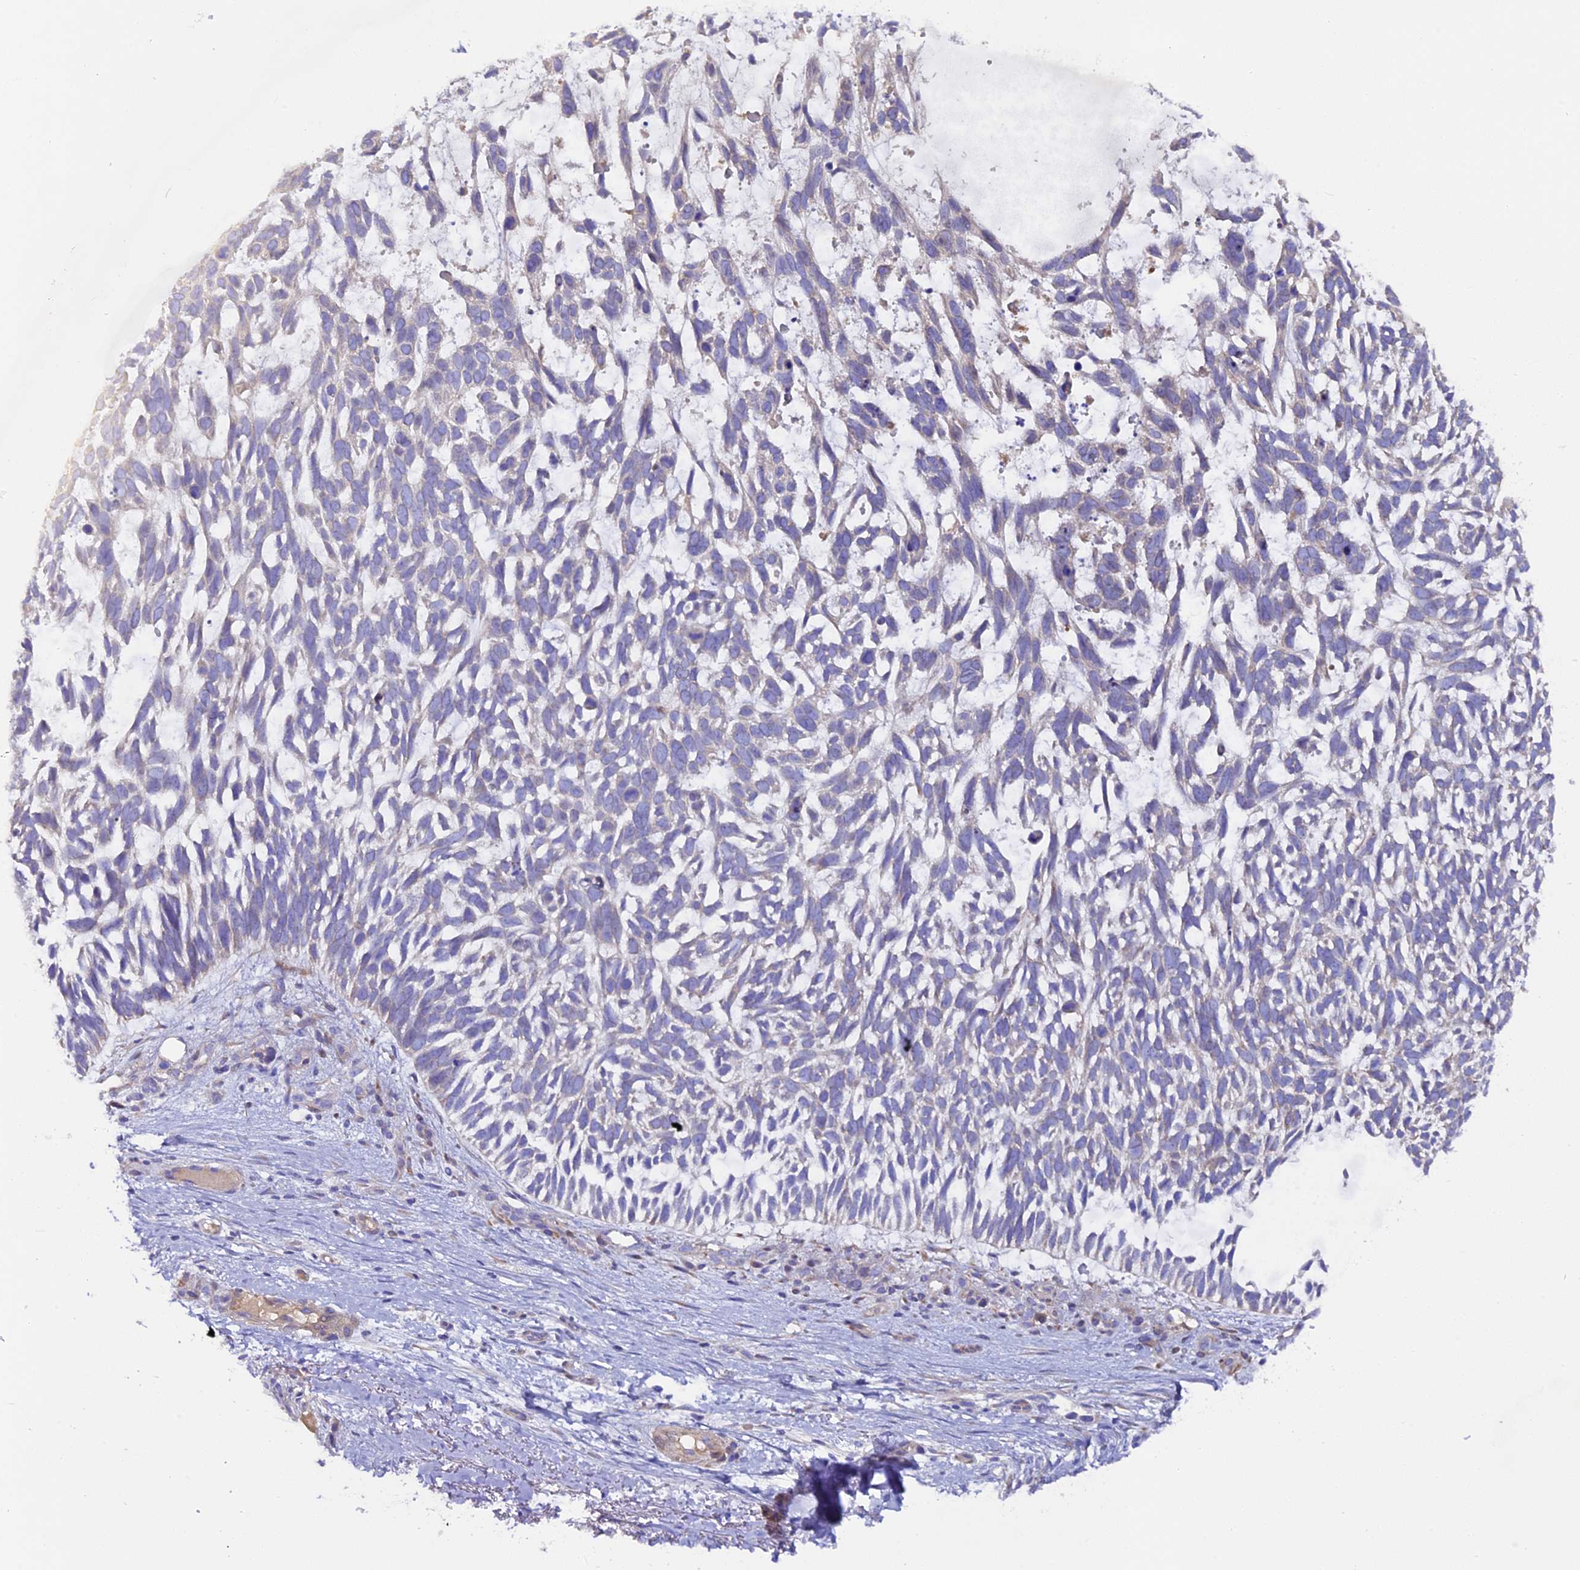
{"staining": {"intensity": "negative", "quantity": "none", "location": "none"}, "tissue": "skin cancer", "cell_type": "Tumor cells", "image_type": "cancer", "snomed": [{"axis": "morphology", "description": "Basal cell carcinoma"}, {"axis": "topography", "description": "Skin"}], "caption": "Human skin cancer (basal cell carcinoma) stained for a protein using immunohistochemistry (IHC) exhibits no staining in tumor cells.", "gene": "PIGU", "patient": {"sex": "male", "age": 88}}